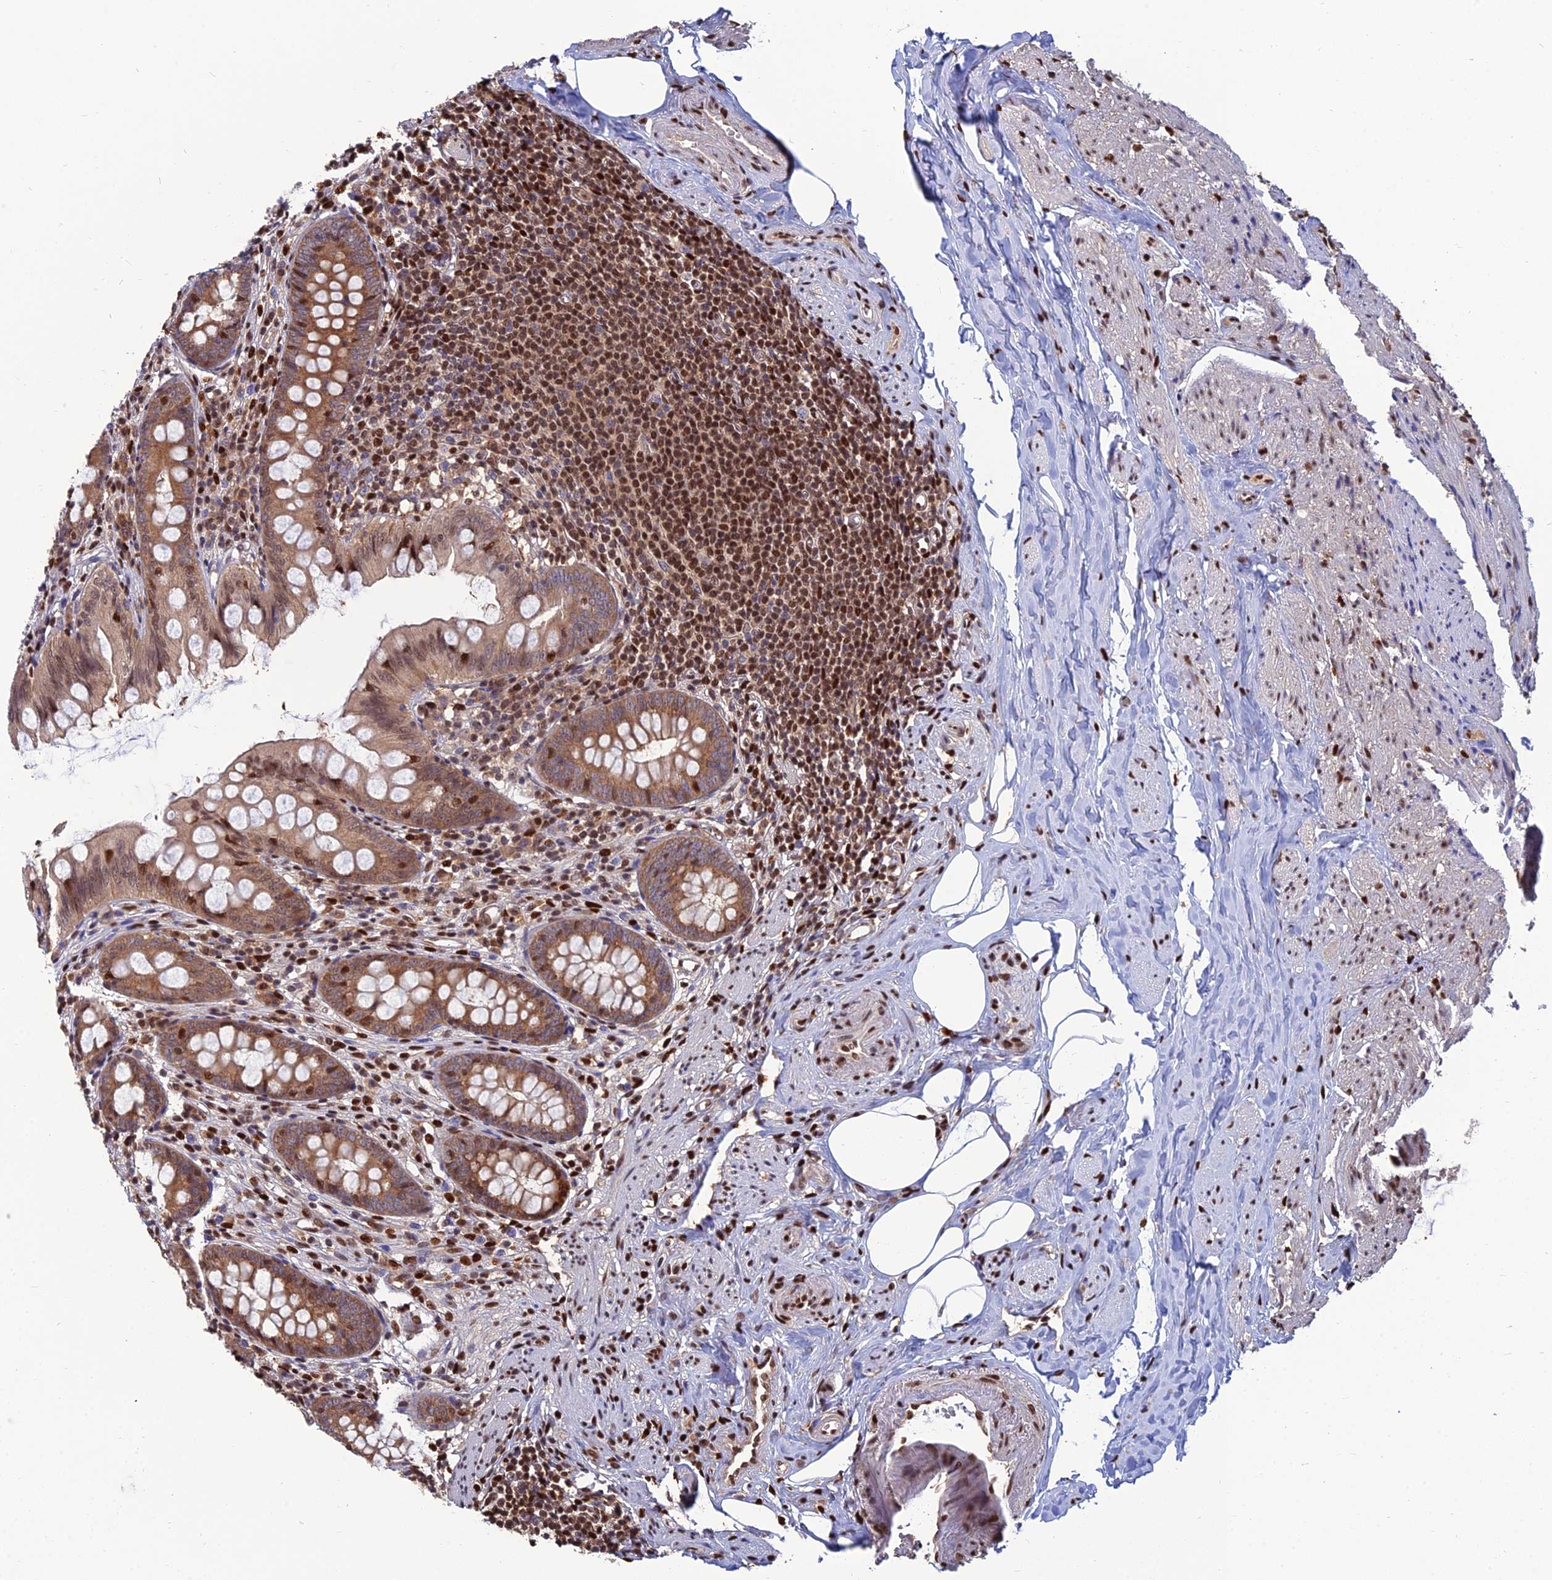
{"staining": {"intensity": "moderate", "quantity": ">75%", "location": "cytoplasmic/membranous,nuclear"}, "tissue": "appendix", "cell_type": "Glandular cells", "image_type": "normal", "snomed": [{"axis": "morphology", "description": "Normal tissue, NOS"}, {"axis": "topography", "description": "Appendix"}], "caption": "Protein staining of unremarkable appendix displays moderate cytoplasmic/membranous,nuclear positivity in about >75% of glandular cells.", "gene": "DNPEP", "patient": {"sex": "female", "age": 77}}